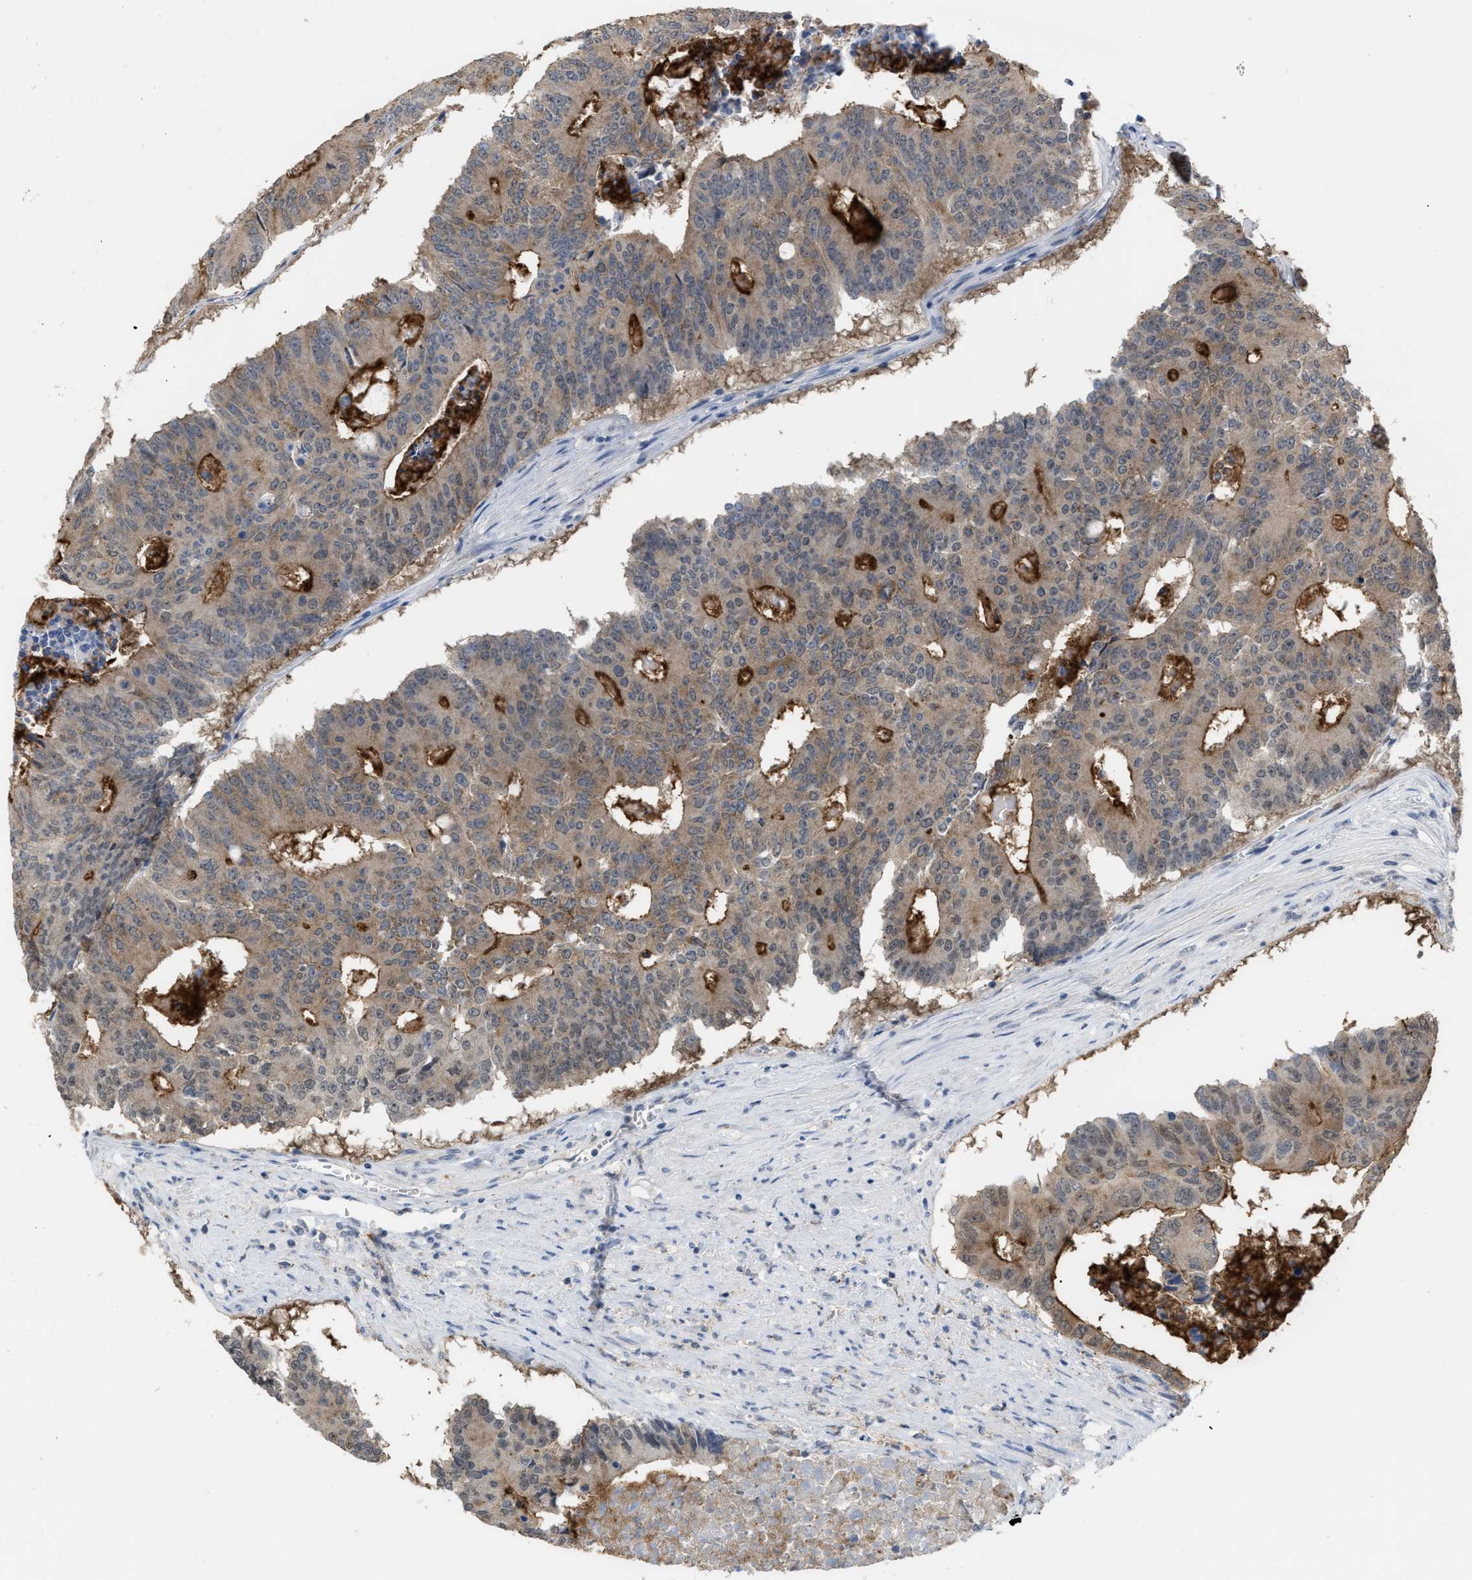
{"staining": {"intensity": "moderate", "quantity": ">75%", "location": "cytoplasmic/membranous"}, "tissue": "colorectal cancer", "cell_type": "Tumor cells", "image_type": "cancer", "snomed": [{"axis": "morphology", "description": "Adenocarcinoma, NOS"}, {"axis": "topography", "description": "Colon"}], "caption": "A micrograph showing moderate cytoplasmic/membranous expression in about >75% of tumor cells in adenocarcinoma (colorectal), as visualized by brown immunohistochemical staining.", "gene": "BAIAP2L1", "patient": {"sex": "male", "age": 87}}